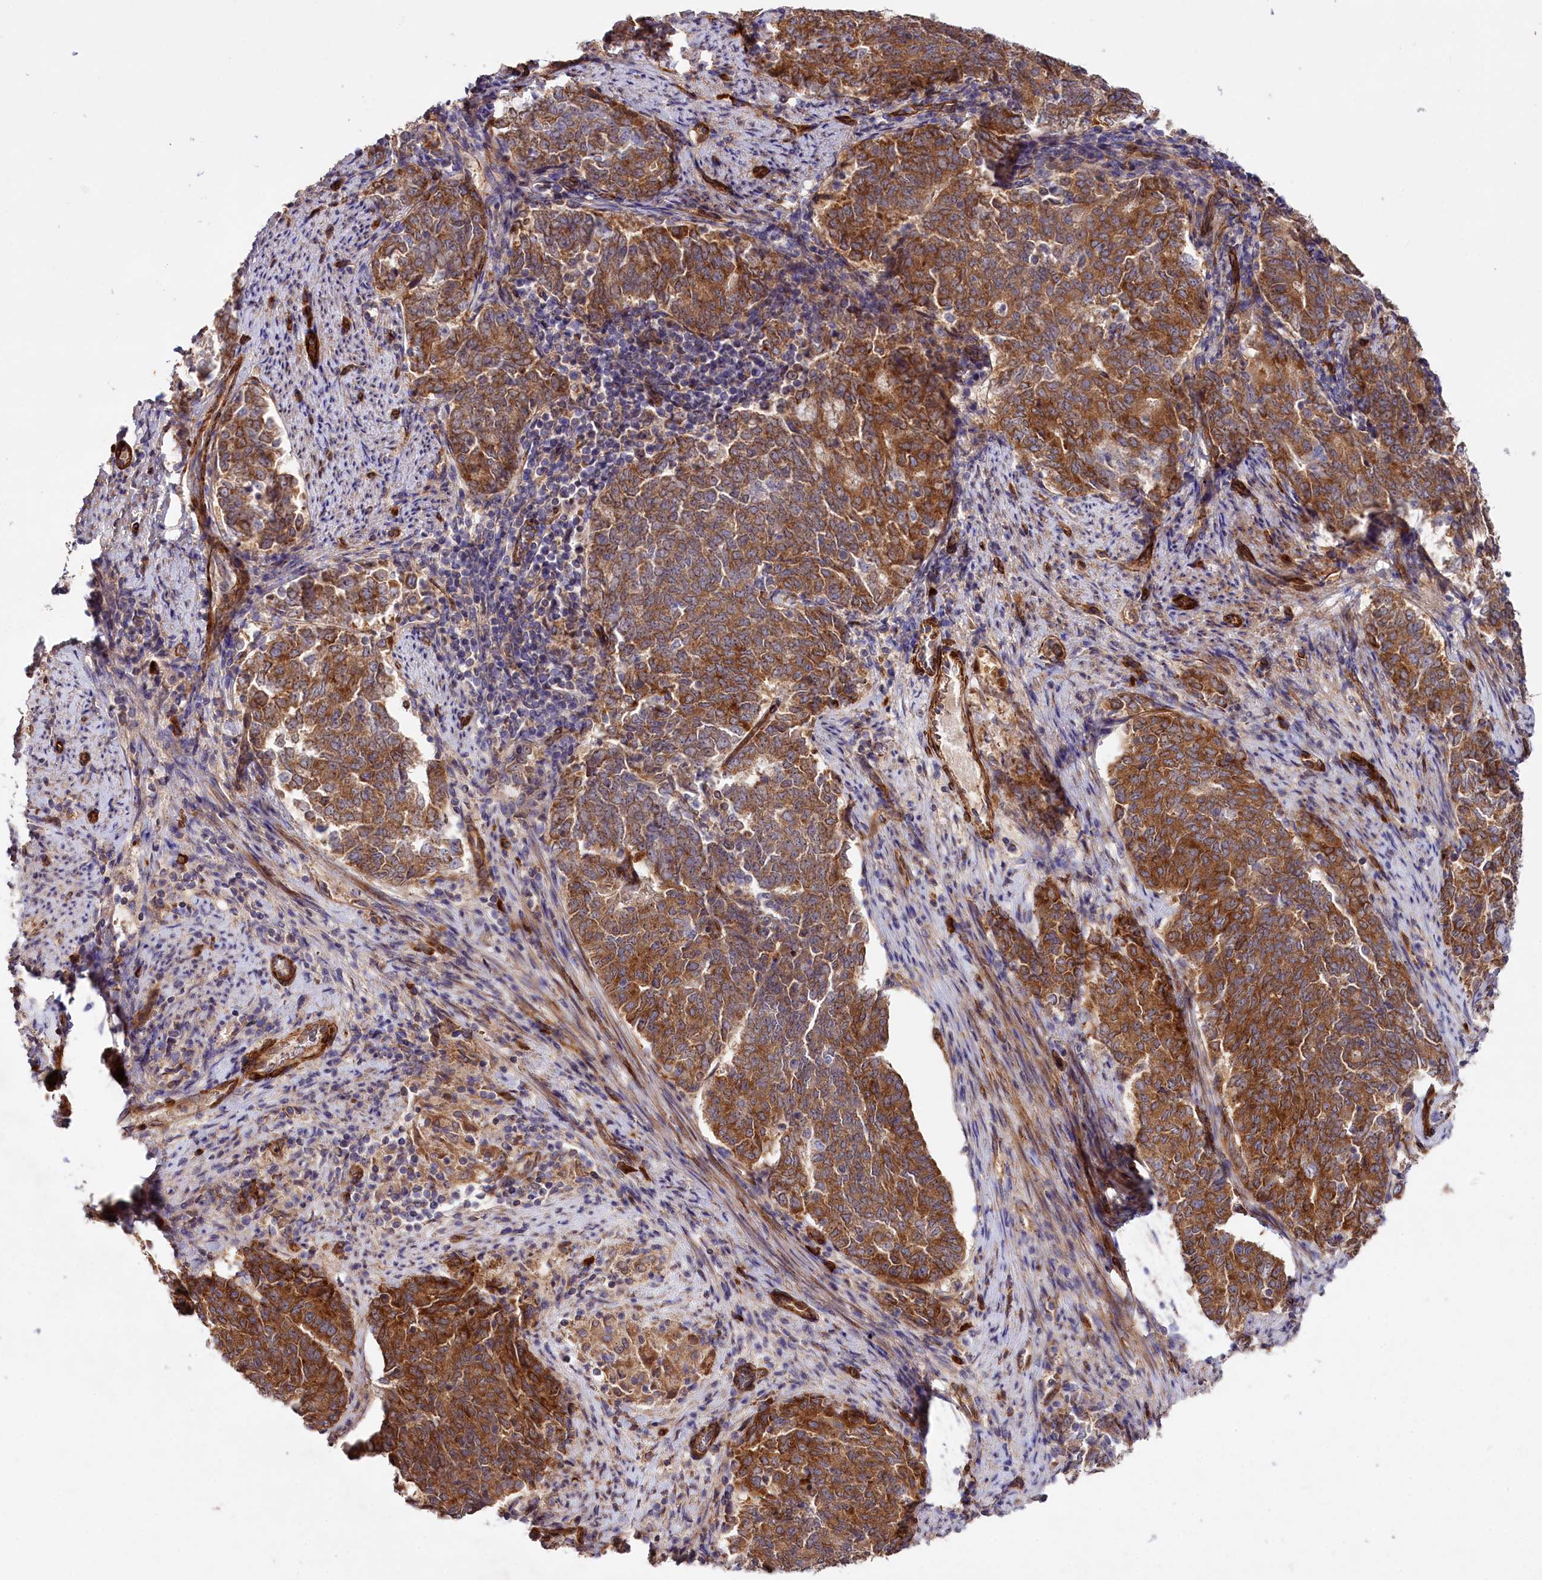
{"staining": {"intensity": "strong", "quantity": ">75%", "location": "cytoplasmic/membranous"}, "tissue": "endometrial cancer", "cell_type": "Tumor cells", "image_type": "cancer", "snomed": [{"axis": "morphology", "description": "Adenocarcinoma, NOS"}, {"axis": "topography", "description": "Endometrium"}], "caption": "Immunohistochemical staining of endometrial cancer (adenocarcinoma) exhibits high levels of strong cytoplasmic/membranous protein staining in approximately >75% of tumor cells.", "gene": "SPATS2", "patient": {"sex": "female", "age": 80}}